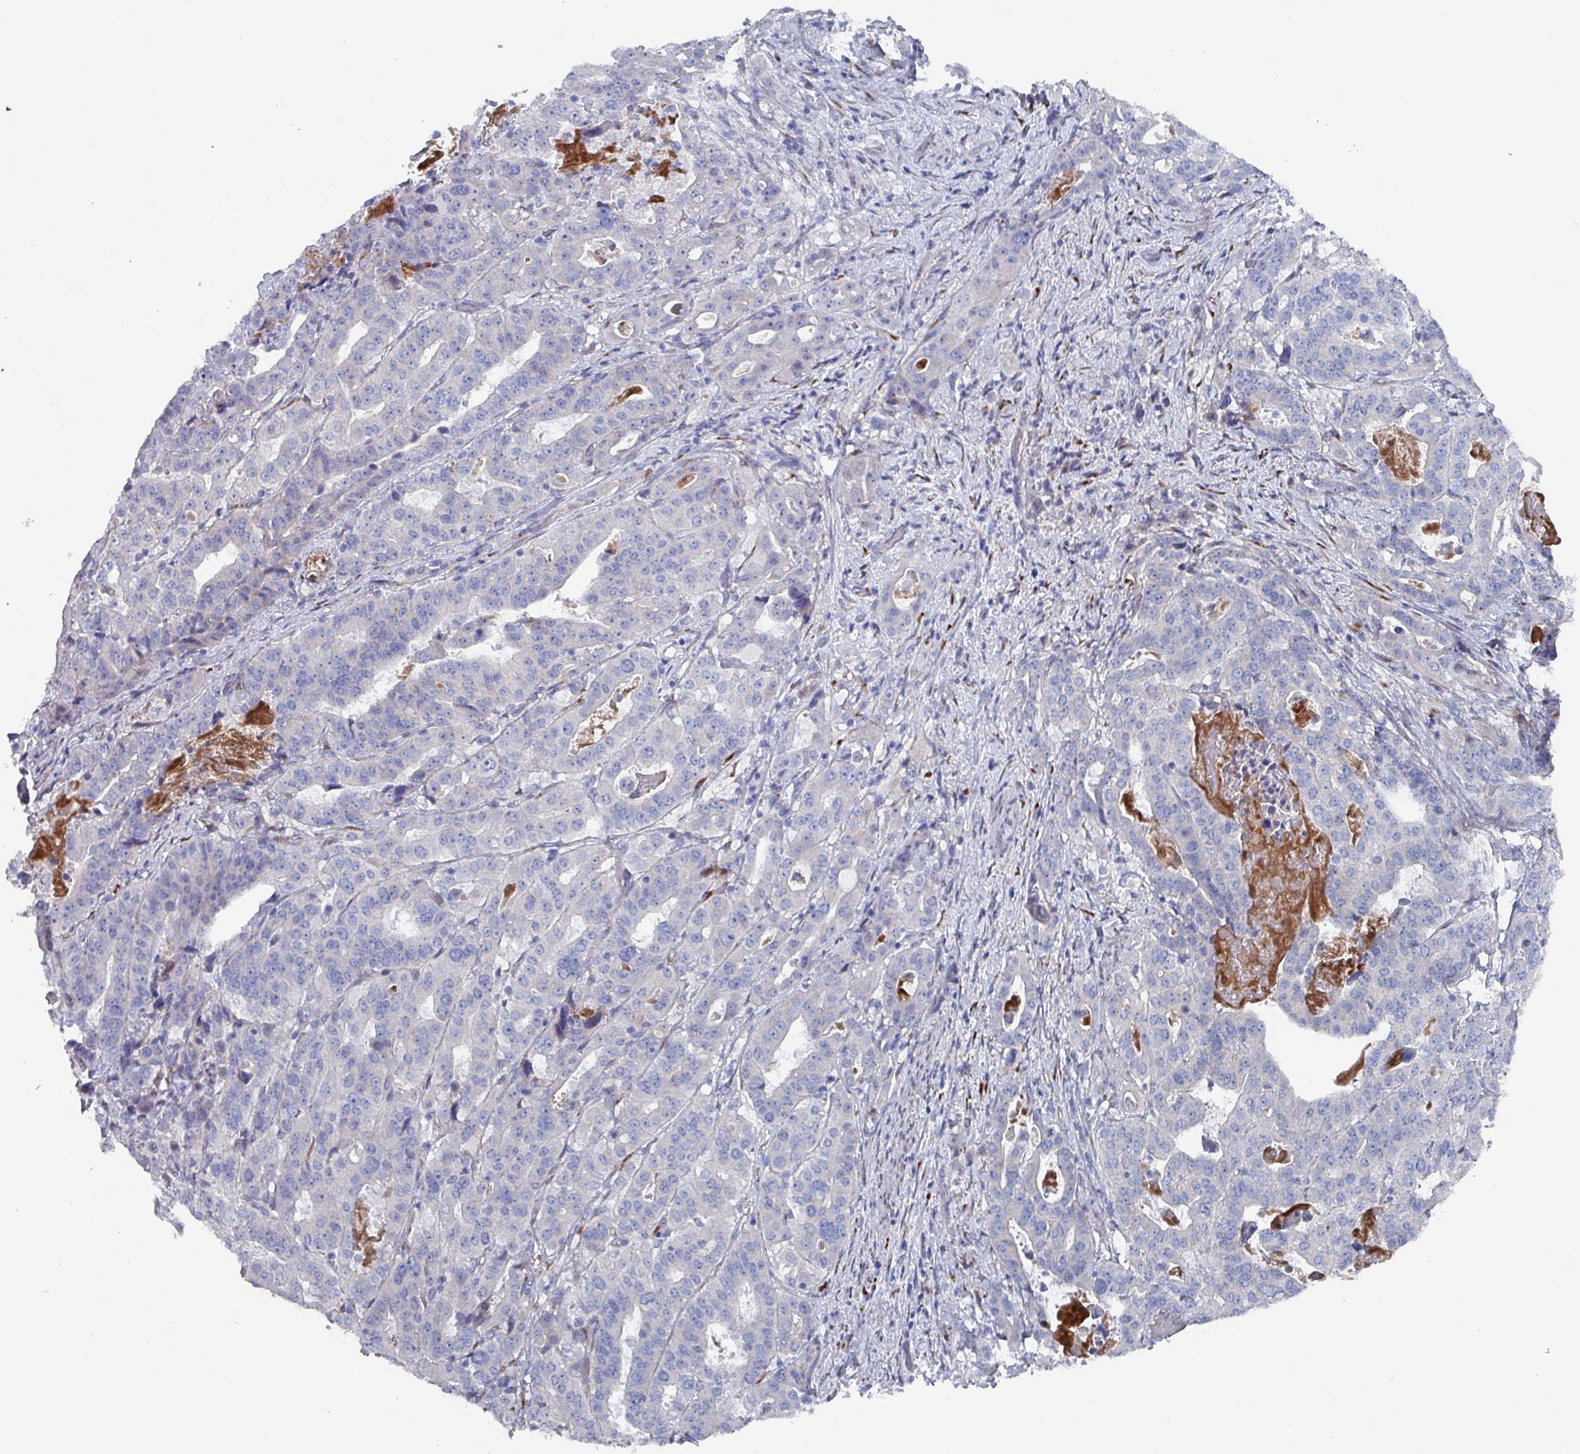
{"staining": {"intensity": "negative", "quantity": "none", "location": "none"}, "tissue": "stomach cancer", "cell_type": "Tumor cells", "image_type": "cancer", "snomed": [{"axis": "morphology", "description": "Adenocarcinoma, NOS"}, {"axis": "topography", "description": "Stomach"}], "caption": "Protein analysis of adenocarcinoma (stomach) demonstrates no significant positivity in tumor cells. (DAB (3,3'-diaminobenzidine) immunohistochemistry visualized using brightfield microscopy, high magnification).", "gene": "DRD5", "patient": {"sex": "male", "age": 48}}